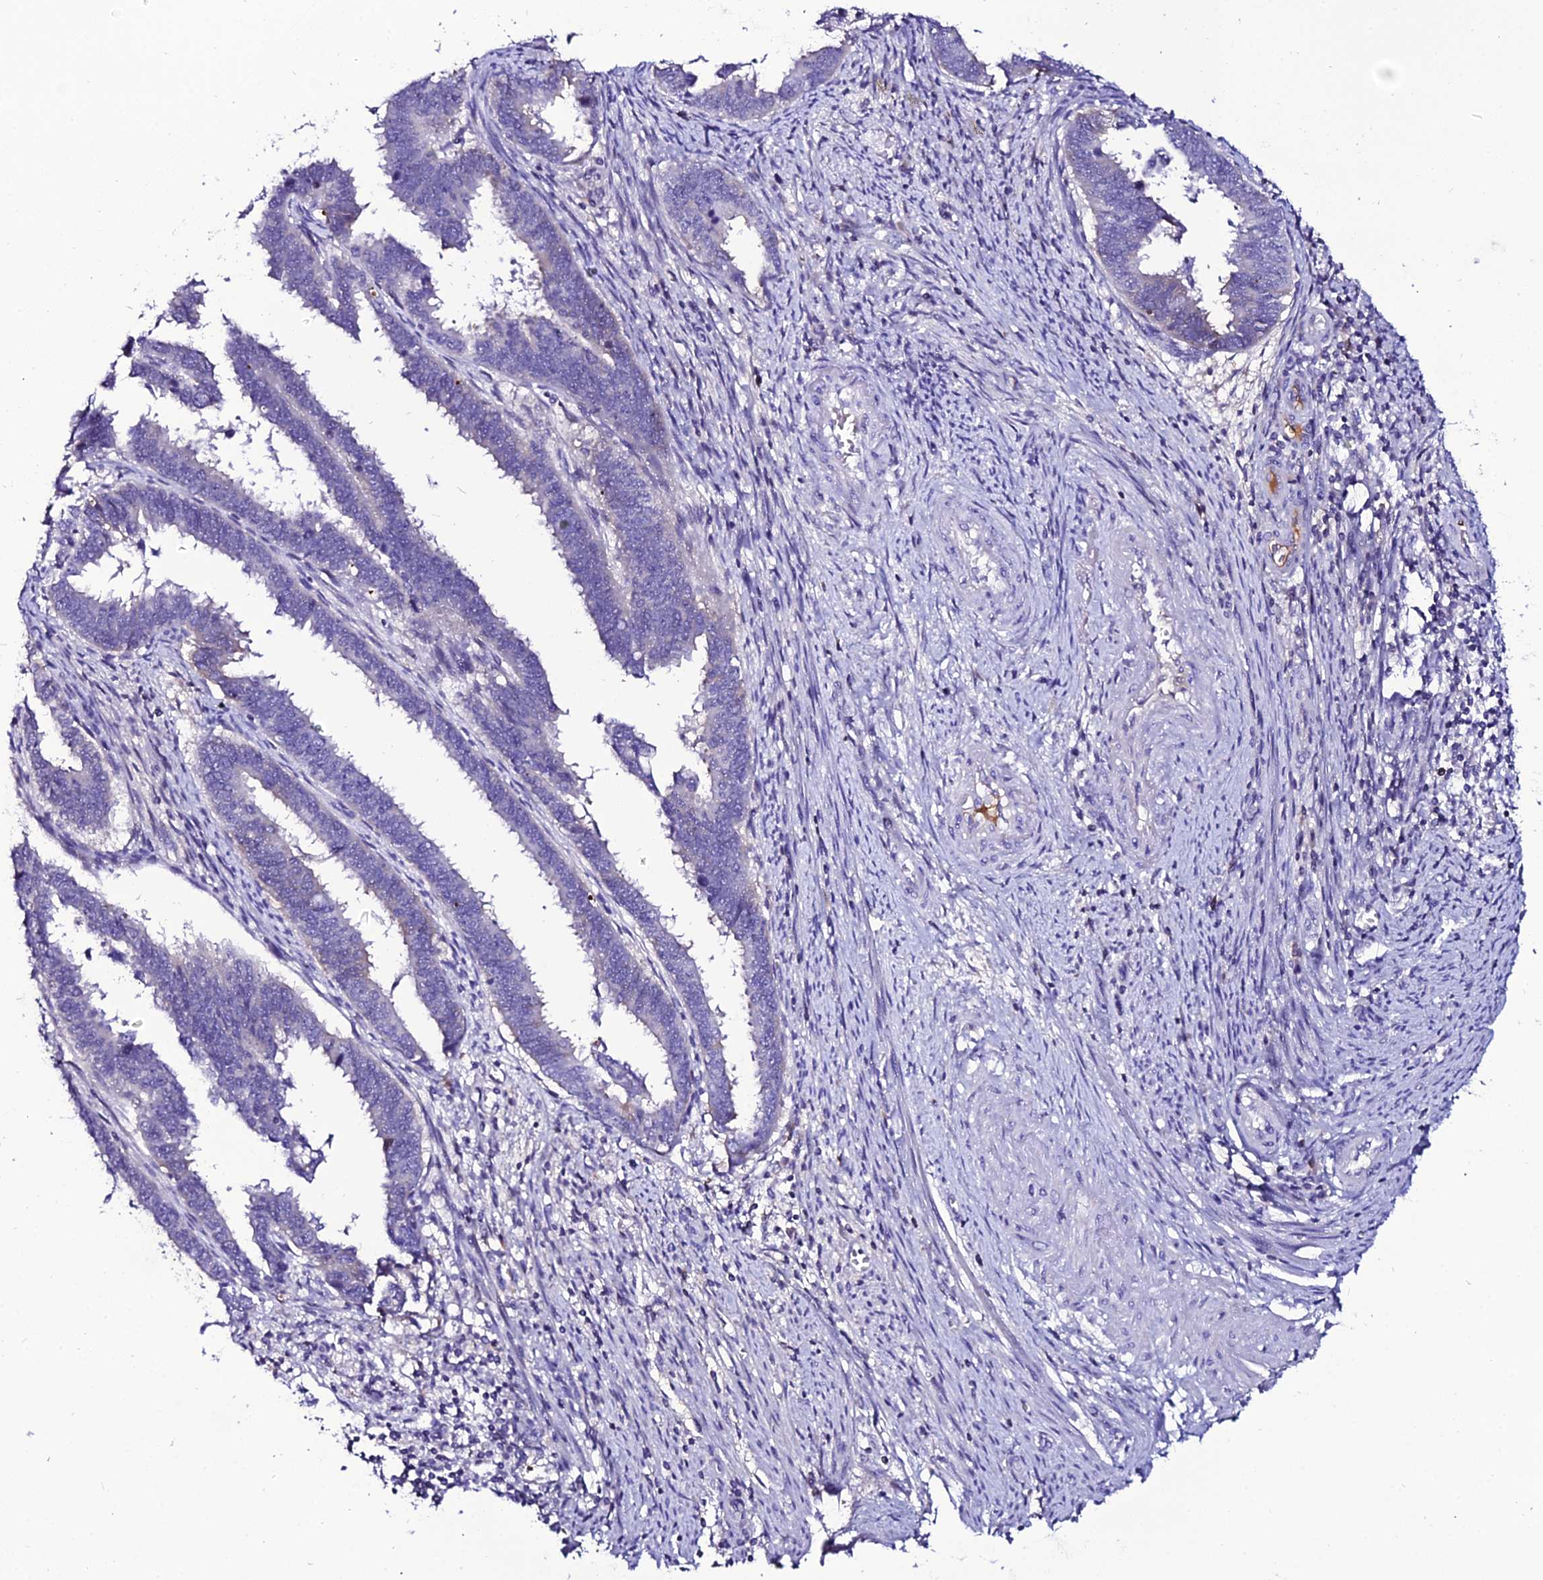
{"staining": {"intensity": "negative", "quantity": "none", "location": "none"}, "tissue": "endometrial cancer", "cell_type": "Tumor cells", "image_type": "cancer", "snomed": [{"axis": "morphology", "description": "Adenocarcinoma, NOS"}, {"axis": "topography", "description": "Endometrium"}], "caption": "Immunohistochemistry image of neoplastic tissue: human endometrial cancer (adenocarcinoma) stained with DAB (3,3'-diaminobenzidine) demonstrates no significant protein expression in tumor cells.", "gene": "DEFB132", "patient": {"sex": "female", "age": 75}}